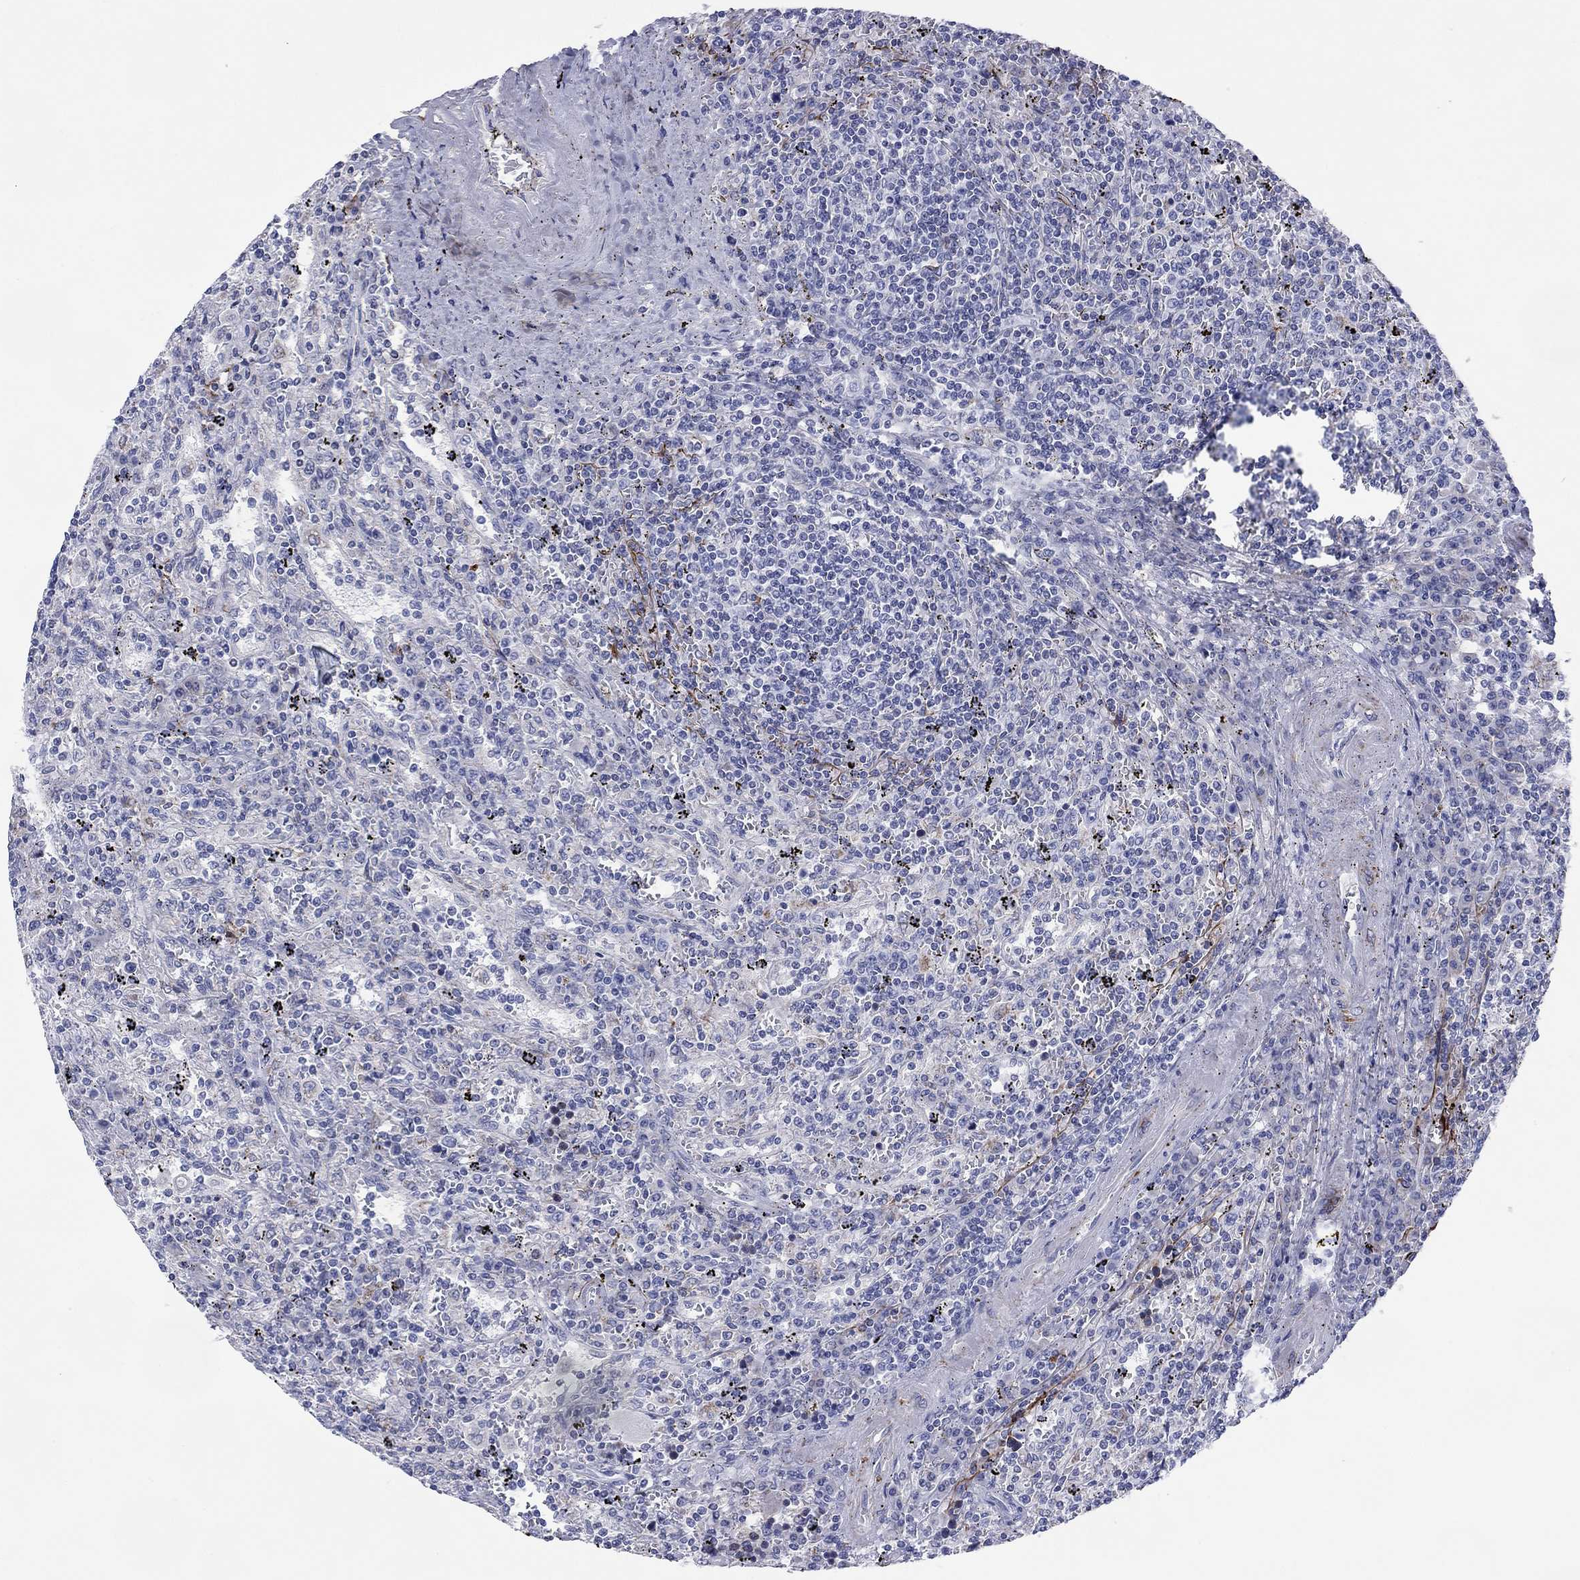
{"staining": {"intensity": "negative", "quantity": "none", "location": "none"}, "tissue": "lymphoma", "cell_type": "Tumor cells", "image_type": "cancer", "snomed": [{"axis": "morphology", "description": "Malignant lymphoma, non-Hodgkin's type, Low grade"}, {"axis": "topography", "description": "Spleen"}], "caption": "Tumor cells show no significant positivity in malignant lymphoma, non-Hodgkin's type (low-grade). The staining was performed using DAB (3,3'-diaminobenzidine) to visualize the protein expression in brown, while the nuclei were stained in blue with hematoxylin (Magnification: 20x).", "gene": "MGST3", "patient": {"sex": "male", "age": 62}}